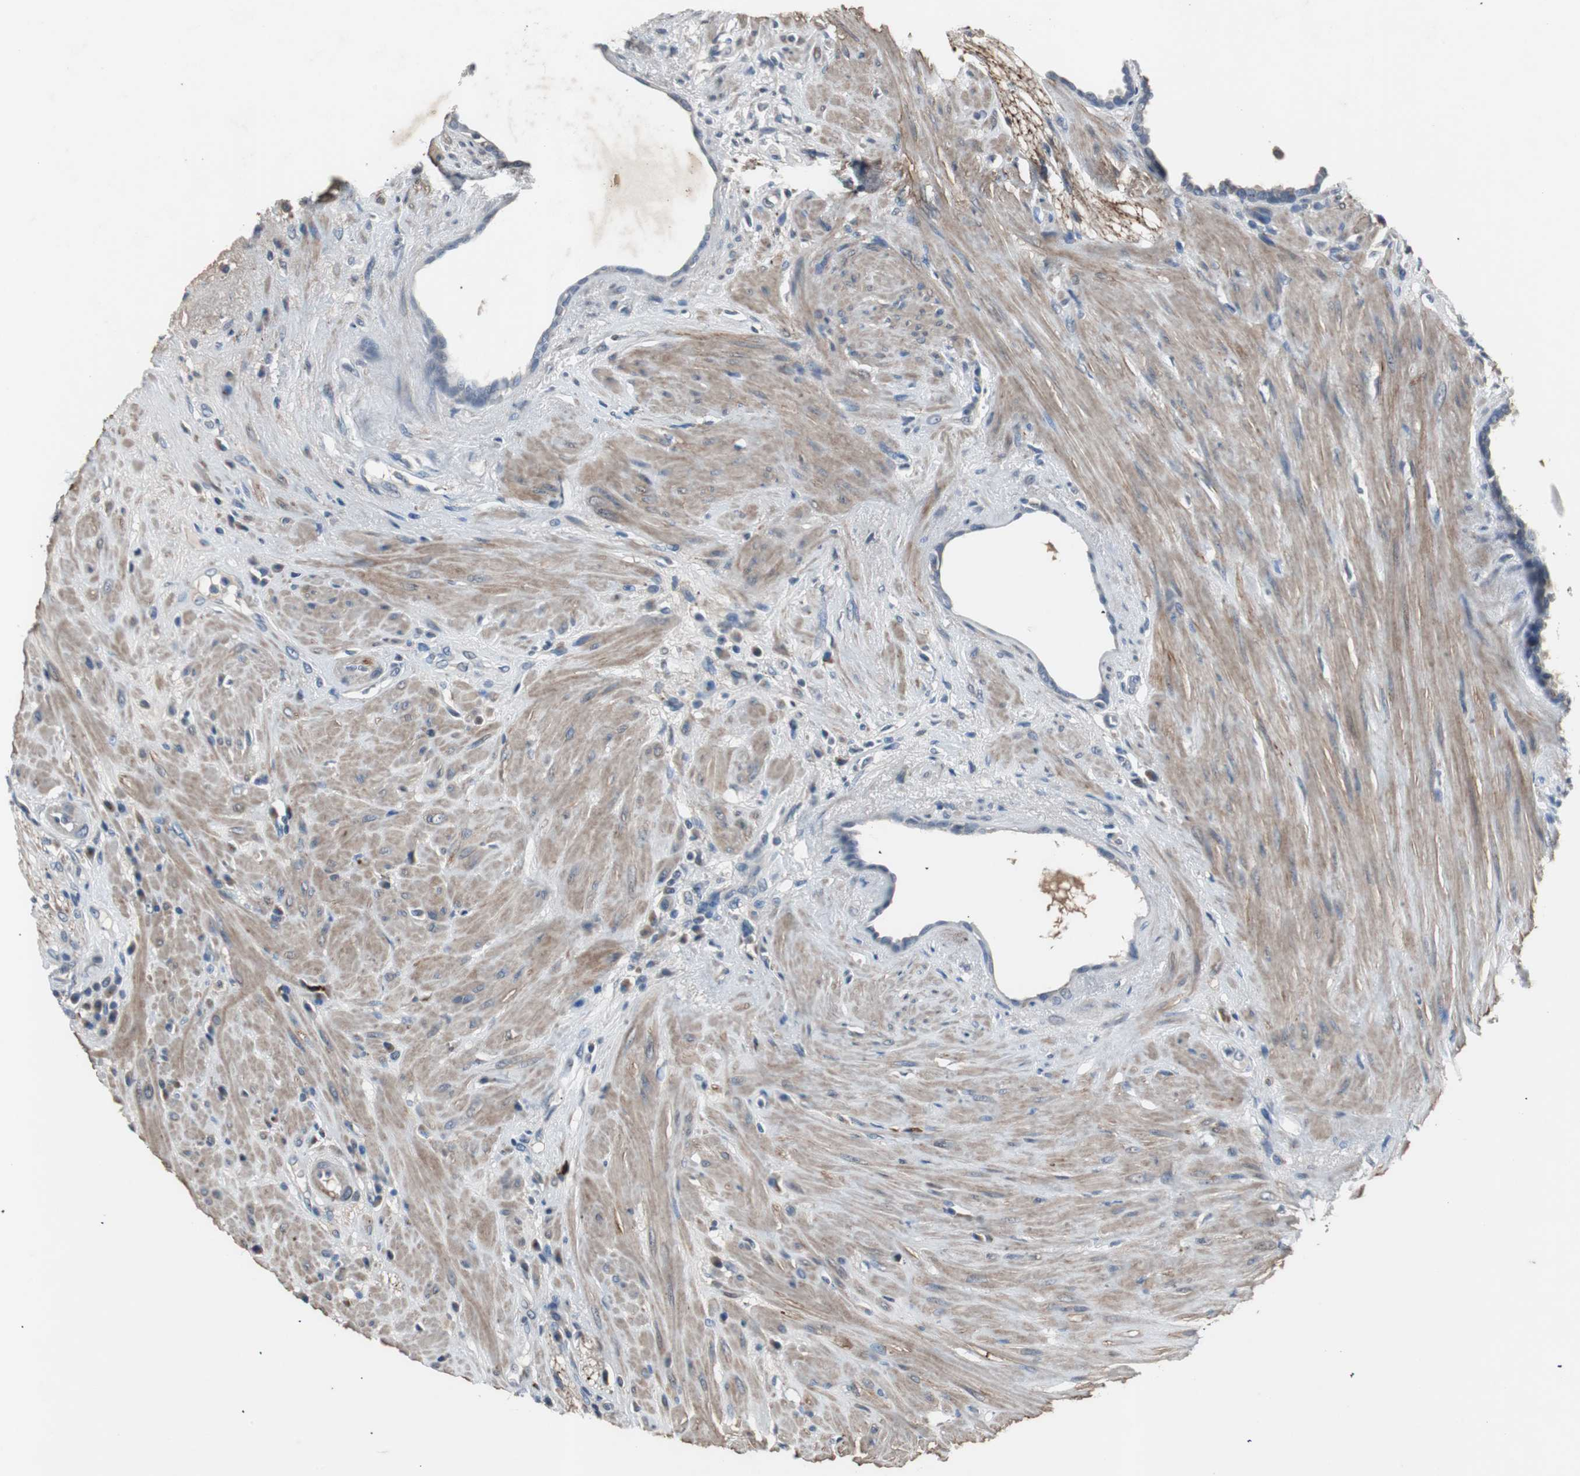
{"staining": {"intensity": "negative", "quantity": "none", "location": "none"}, "tissue": "seminal vesicle", "cell_type": "Glandular cells", "image_type": "normal", "snomed": [{"axis": "morphology", "description": "Normal tissue, NOS"}, {"axis": "topography", "description": "Seminal veicle"}], "caption": "Immunohistochemistry of benign seminal vesicle demonstrates no staining in glandular cells.", "gene": "PCYT1B", "patient": {"sex": "male", "age": 61}}